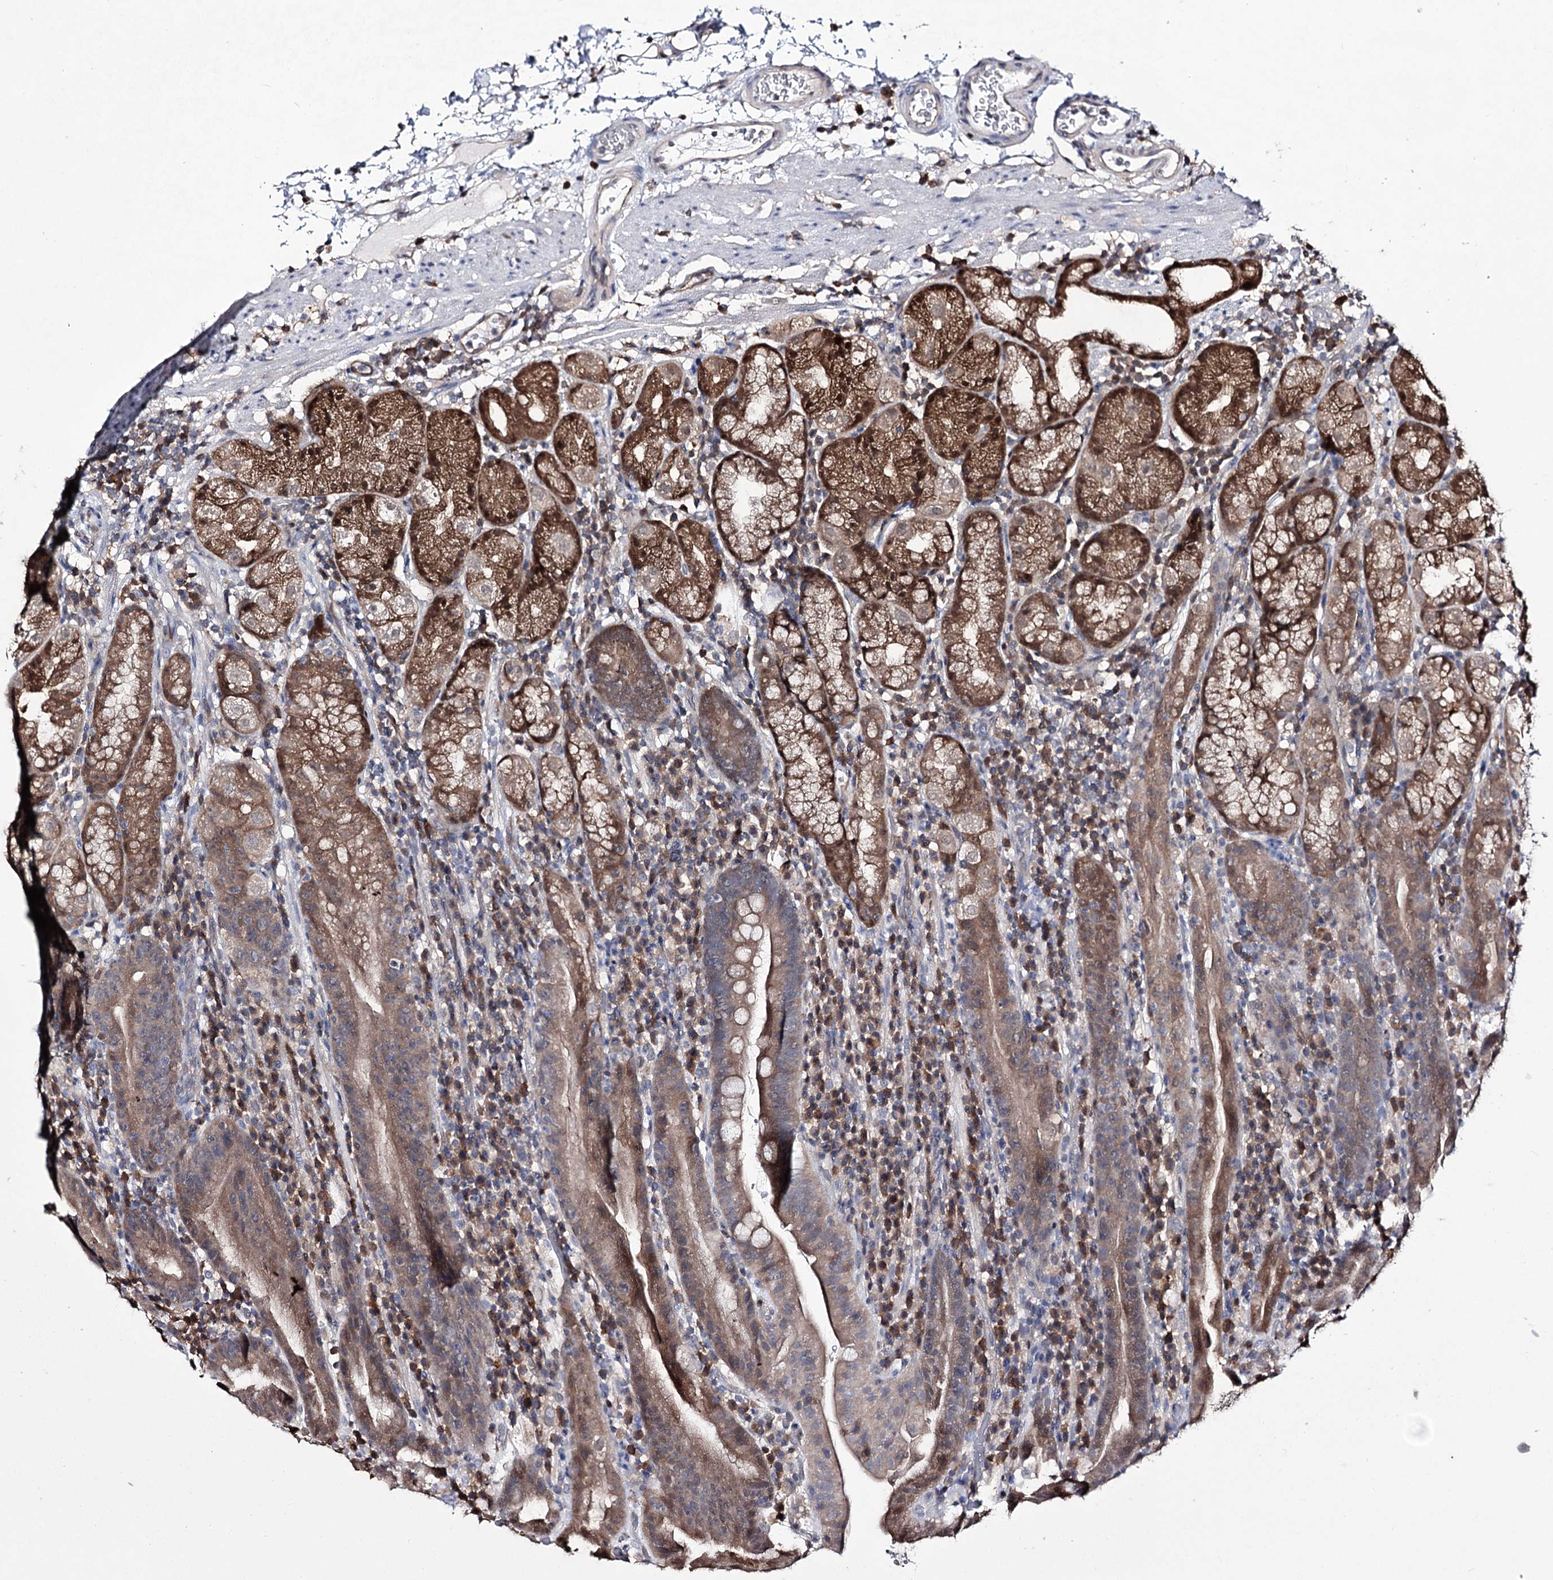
{"staining": {"intensity": "moderate", "quantity": ">75%", "location": "cytoplasmic/membranous,nuclear"}, "tissue": "stomach", "cell_type": "Glandular cells", "image_type": "normal", "snomed": [{"axis": "morphology", "description": "Normal tissue, NOS"}, {"axis": "morphology", "description": "Inflammation, NOS"}, {"axis": "topography", "description": "Stomach"}], "caption": "Stomach stained for a protein reveals moderate cytoplasmic/membranous,nuclear positivity in glandular cells. The staining is performed using DAB (3,3'-diaminobenzidine) brown chromogen to label protein expression. The nuclei are counter-stained blue using hematoxylin.", "gene": "PTER", "patient": {"sex": "male", "age": 79}}